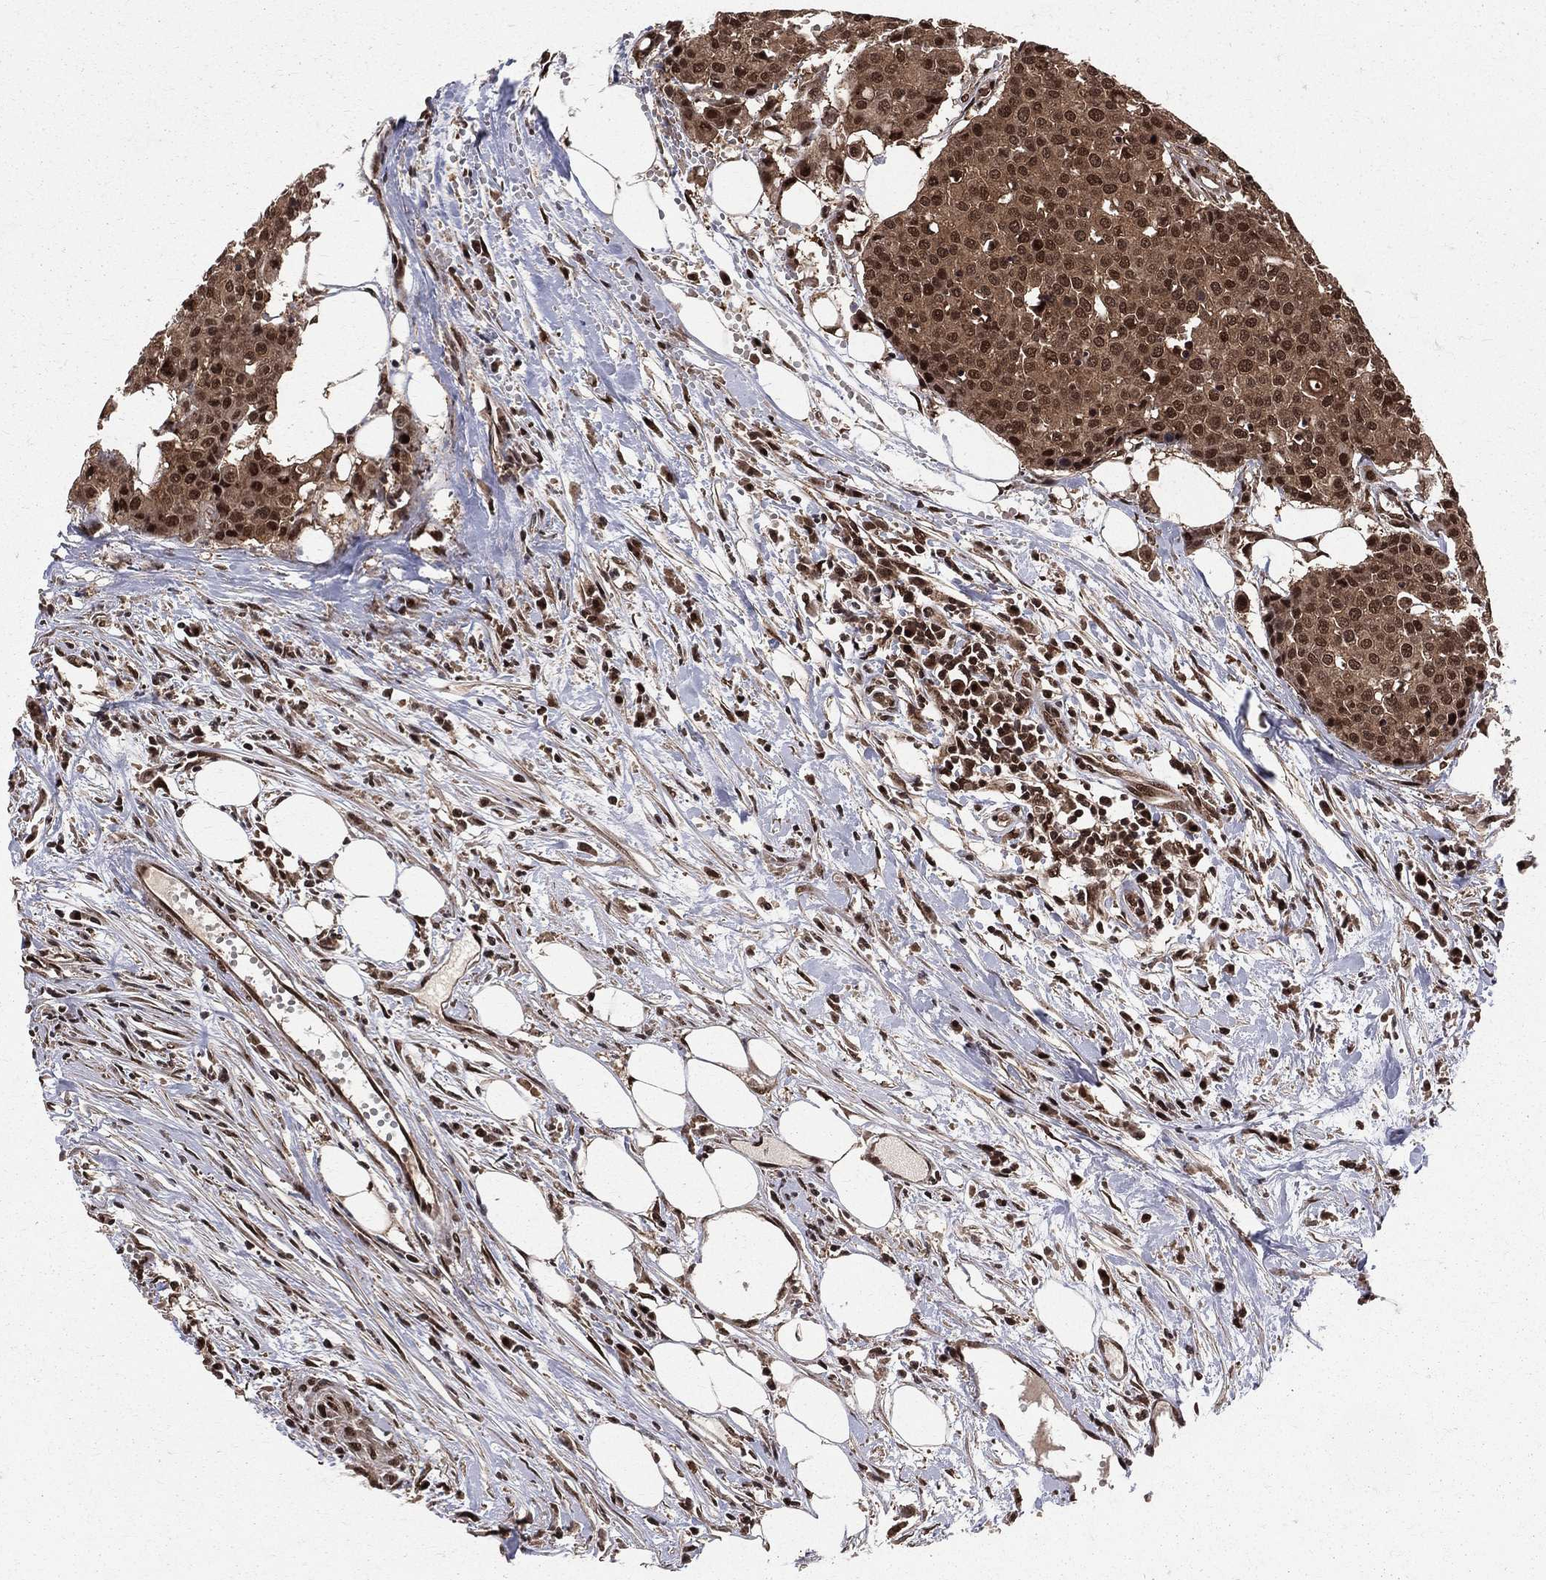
{"staining": {"intensity": "moderate", "quantity": ">75%", "location": "cytoplasmic/membranous,nuclear"}, "tissue": "carcinoid", "cell_type": "Tumor cells", "image_type": "cancer", "snomed": [{"axis": "morphology", "description": "Carcinoid, malignant, NOS"}, {"axis": "topography", "description": "Colon"}], "caption": "Immunohistochemistry micrograph of human carcinoid stained for a protein (brown), which reveals medium levels of moderate cytoplasmic/membranous and nuclear staining in about >75% of tumor cells.", "gene": "COPS4", "patient": {"sex": "male", "age": 81}}